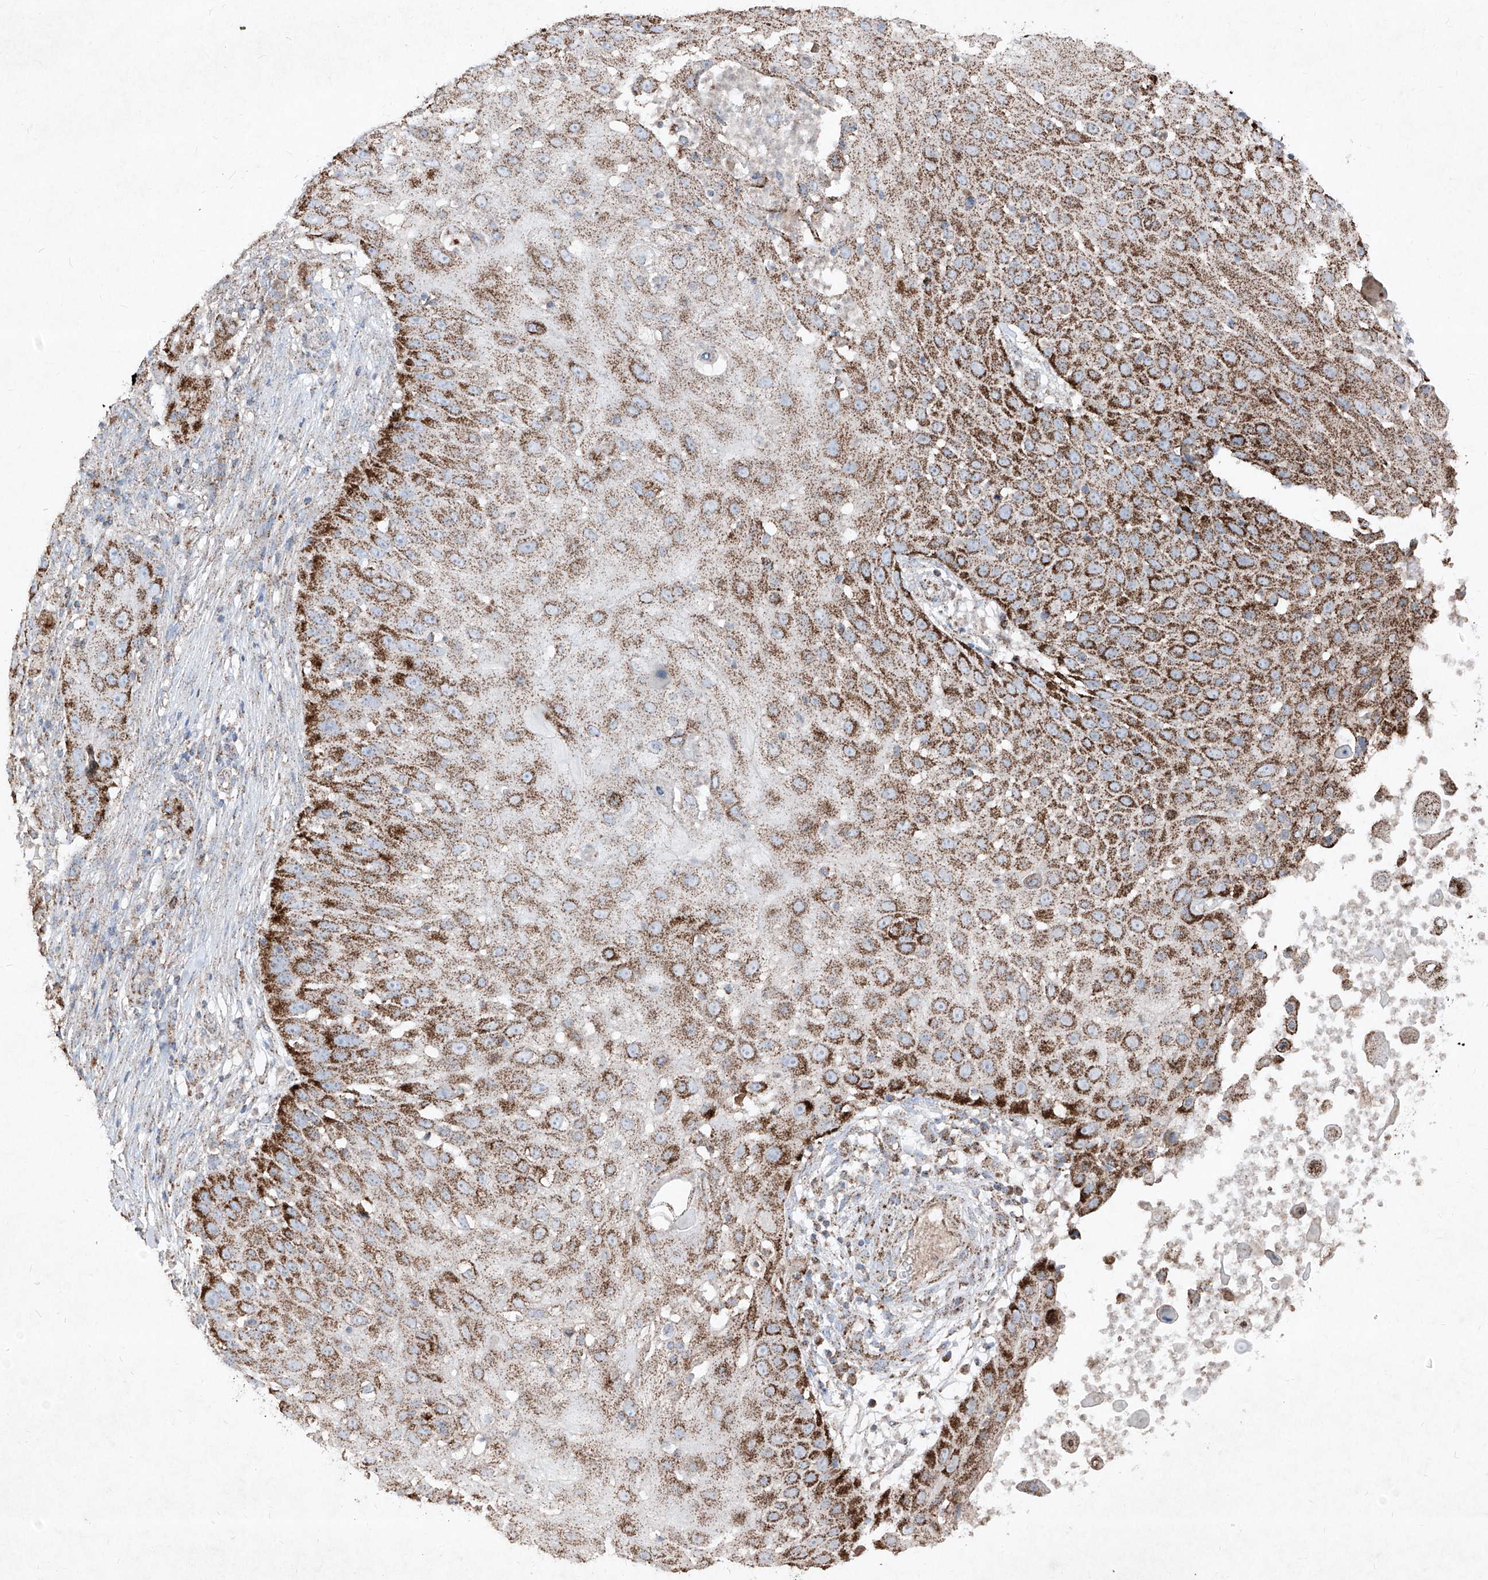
{"staining": {"intensity": "moderate", "quantity": ">75%", "location": "cytoplasmic/membranous"}, "tissue": "skin cancer", "cell_type": "Tumor cells", "image_type": "cancer", "snomed": [{"axis": "morphology", "description": "Squamous cell carcinoma, NOS"}, {"axis": "topography", "description": "Skin"}], "caption": "Human skin squamous cell carcinoma stained with a brown dye reveals moderate cytoplasmic/membranous positive positivity in about >75% of tumor cells.", "gene": "ABCD3", "patient": {"sex": "female", "age": 44}}